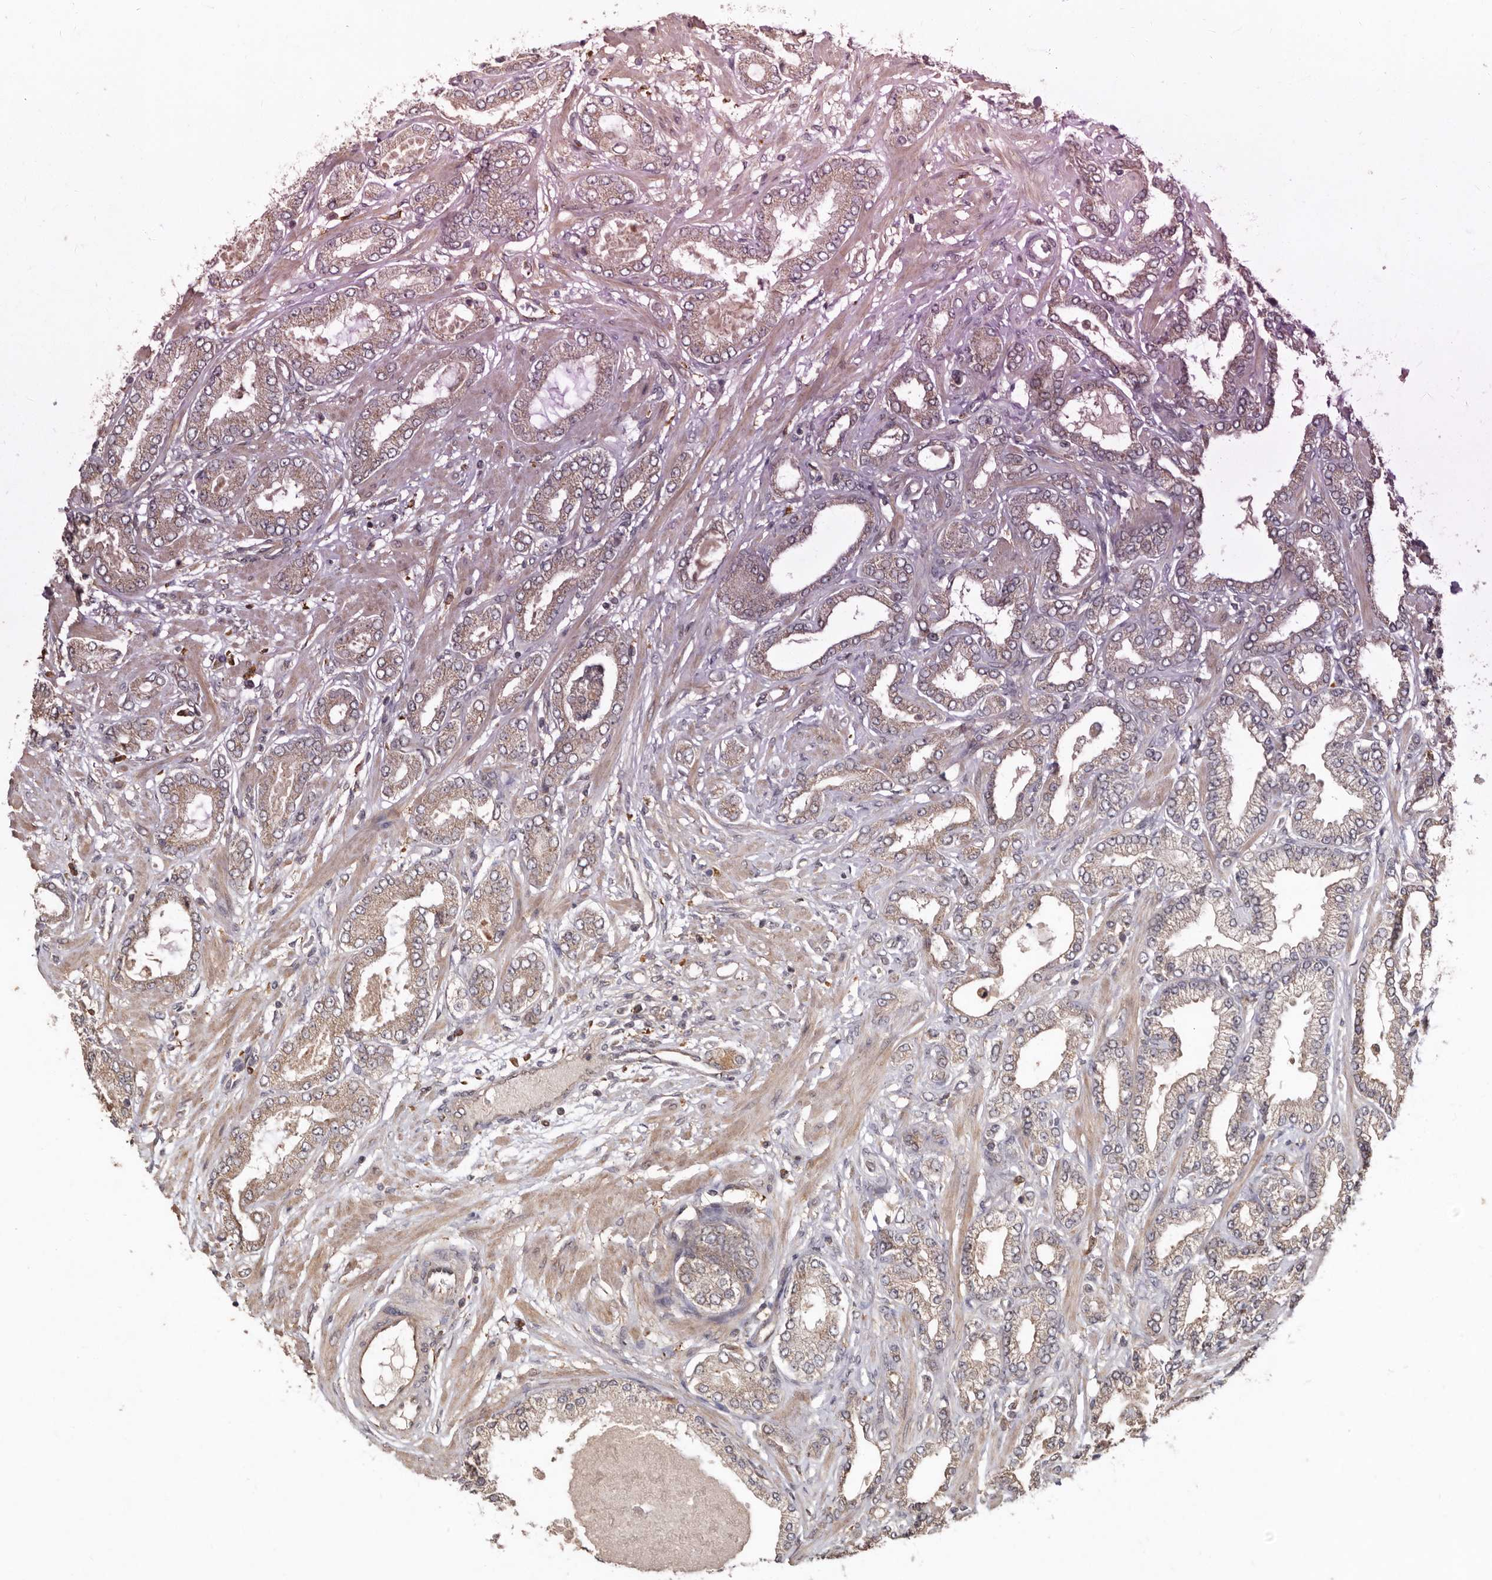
{"staining": {"intensity": "weak", "quantity": ">75%", "location": "cytoplasmic/membranous"}, "tissue": "prostate cancer", "cell_type": "Tumor cells", "image_type": "cancer", "snomed": [{"axis": "morphology", "description": "Adenocarcinoma, Low grade"}, {"axis": "topography", "description": "Prostate"}], "caption": "A micrograph of adenocarcinoma (low-grade) (prostate) stained for a protein exhibits weak cytoplasmic/membranous brown staining in tumor cells.", "gene": "RSPO2", "patient": {"sex": "male", "age": 63}}